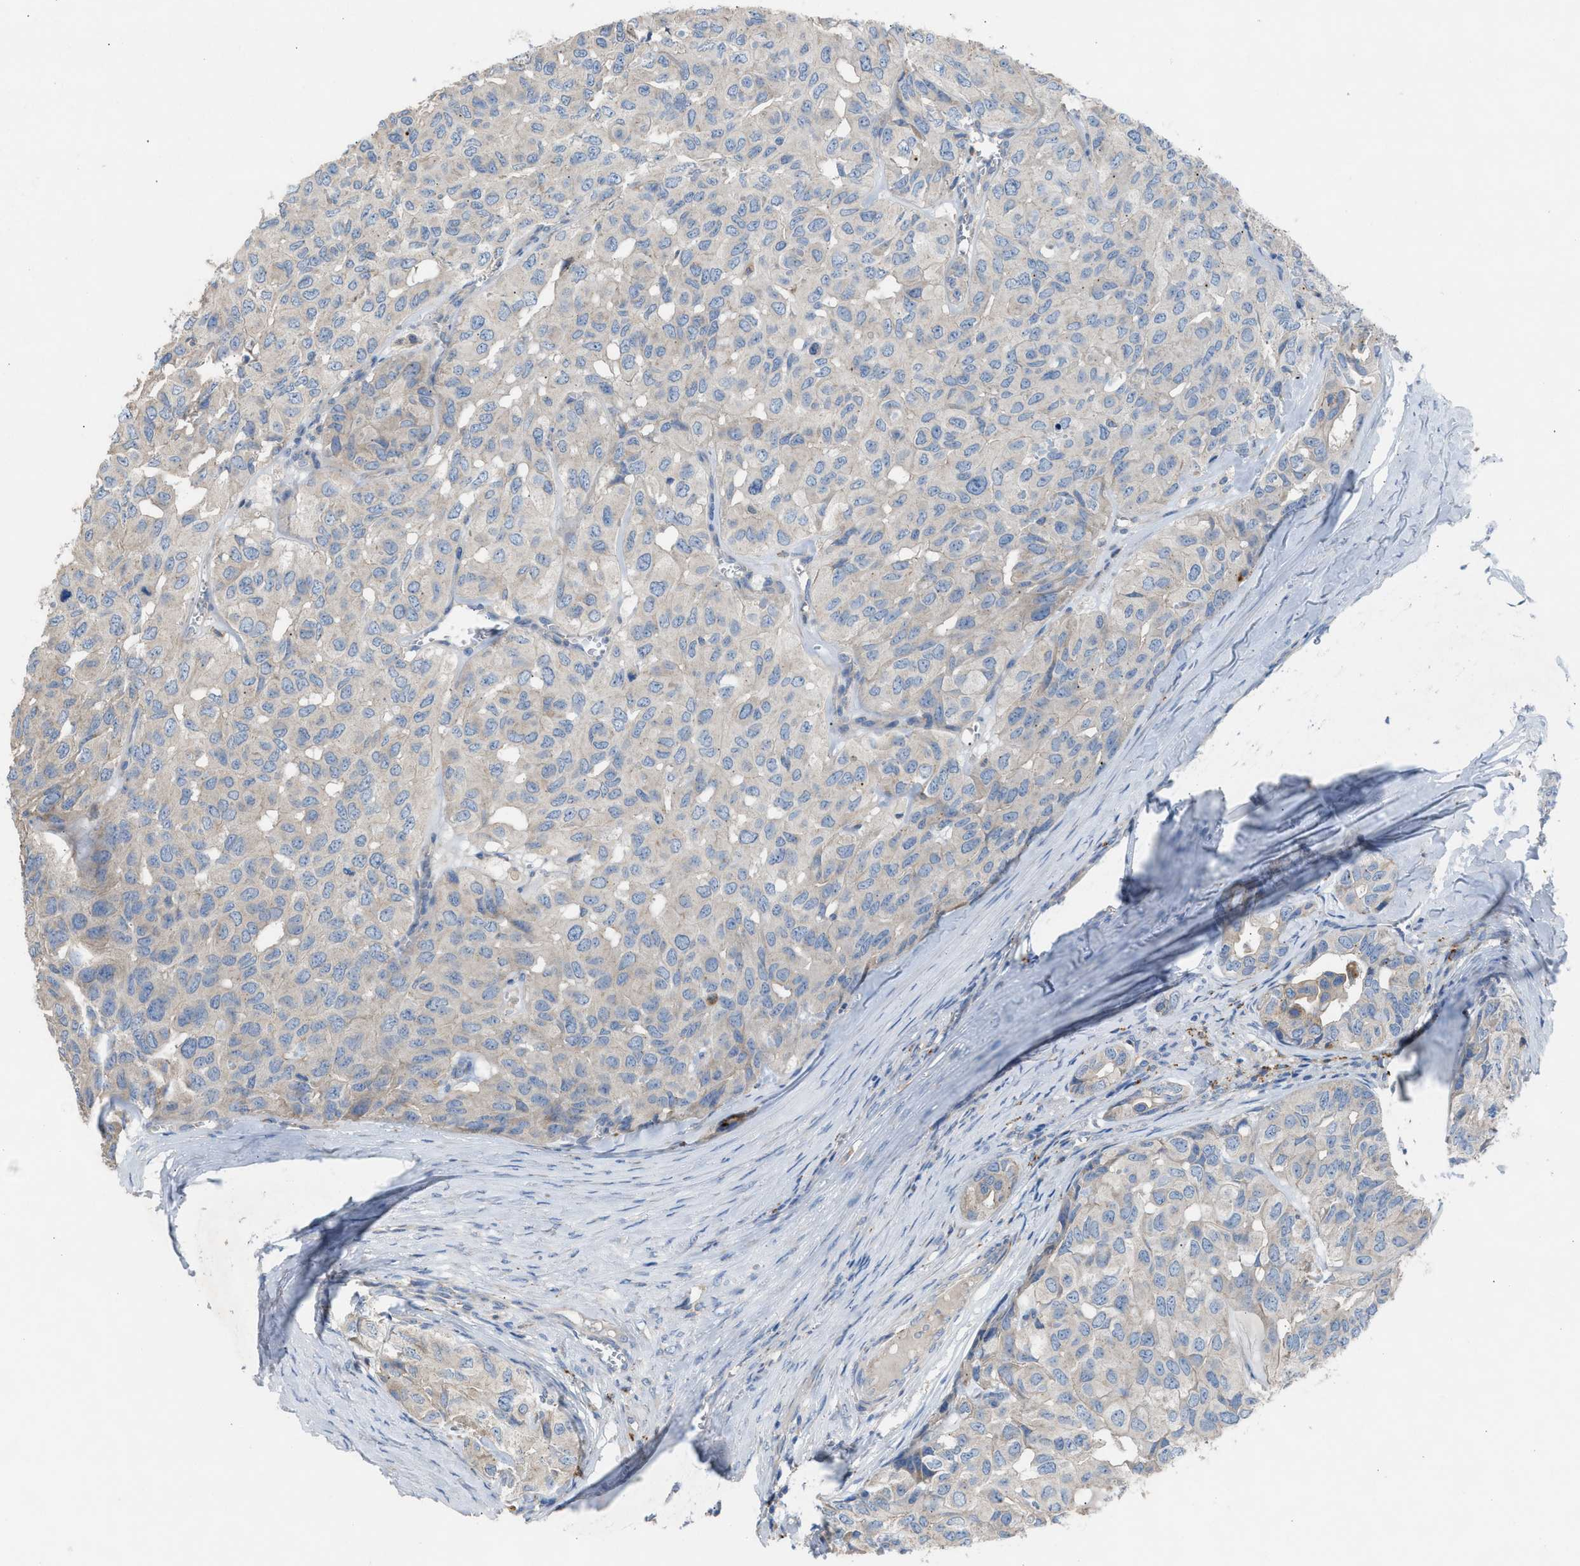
{"staining": {"intensity": "negative", "quantity": "none", "location": "none"}, "tissue": "head and neck cancer", "cell_type": "Tumor cells", "image_type": "cancer", "snomed": [{"axis": "morphology", "description": "Adenocarcinoma, NOS"}, {"axis": "topography", "description": "Salivary gland, NOS"}, {"axis": "topography", "description": "Head-Neck"}], "caption": "Head and neck cancer was stained to show a protein in brown. There is no significant positivity in tumor cells. The staining was performed using DAB to visualize the protein expression in brown, while the nuclei were stained in blue with hematoxylin (Magnification: 20x).", "gene": "AOAH", "patient": {"sex": "female", "age": 76}}